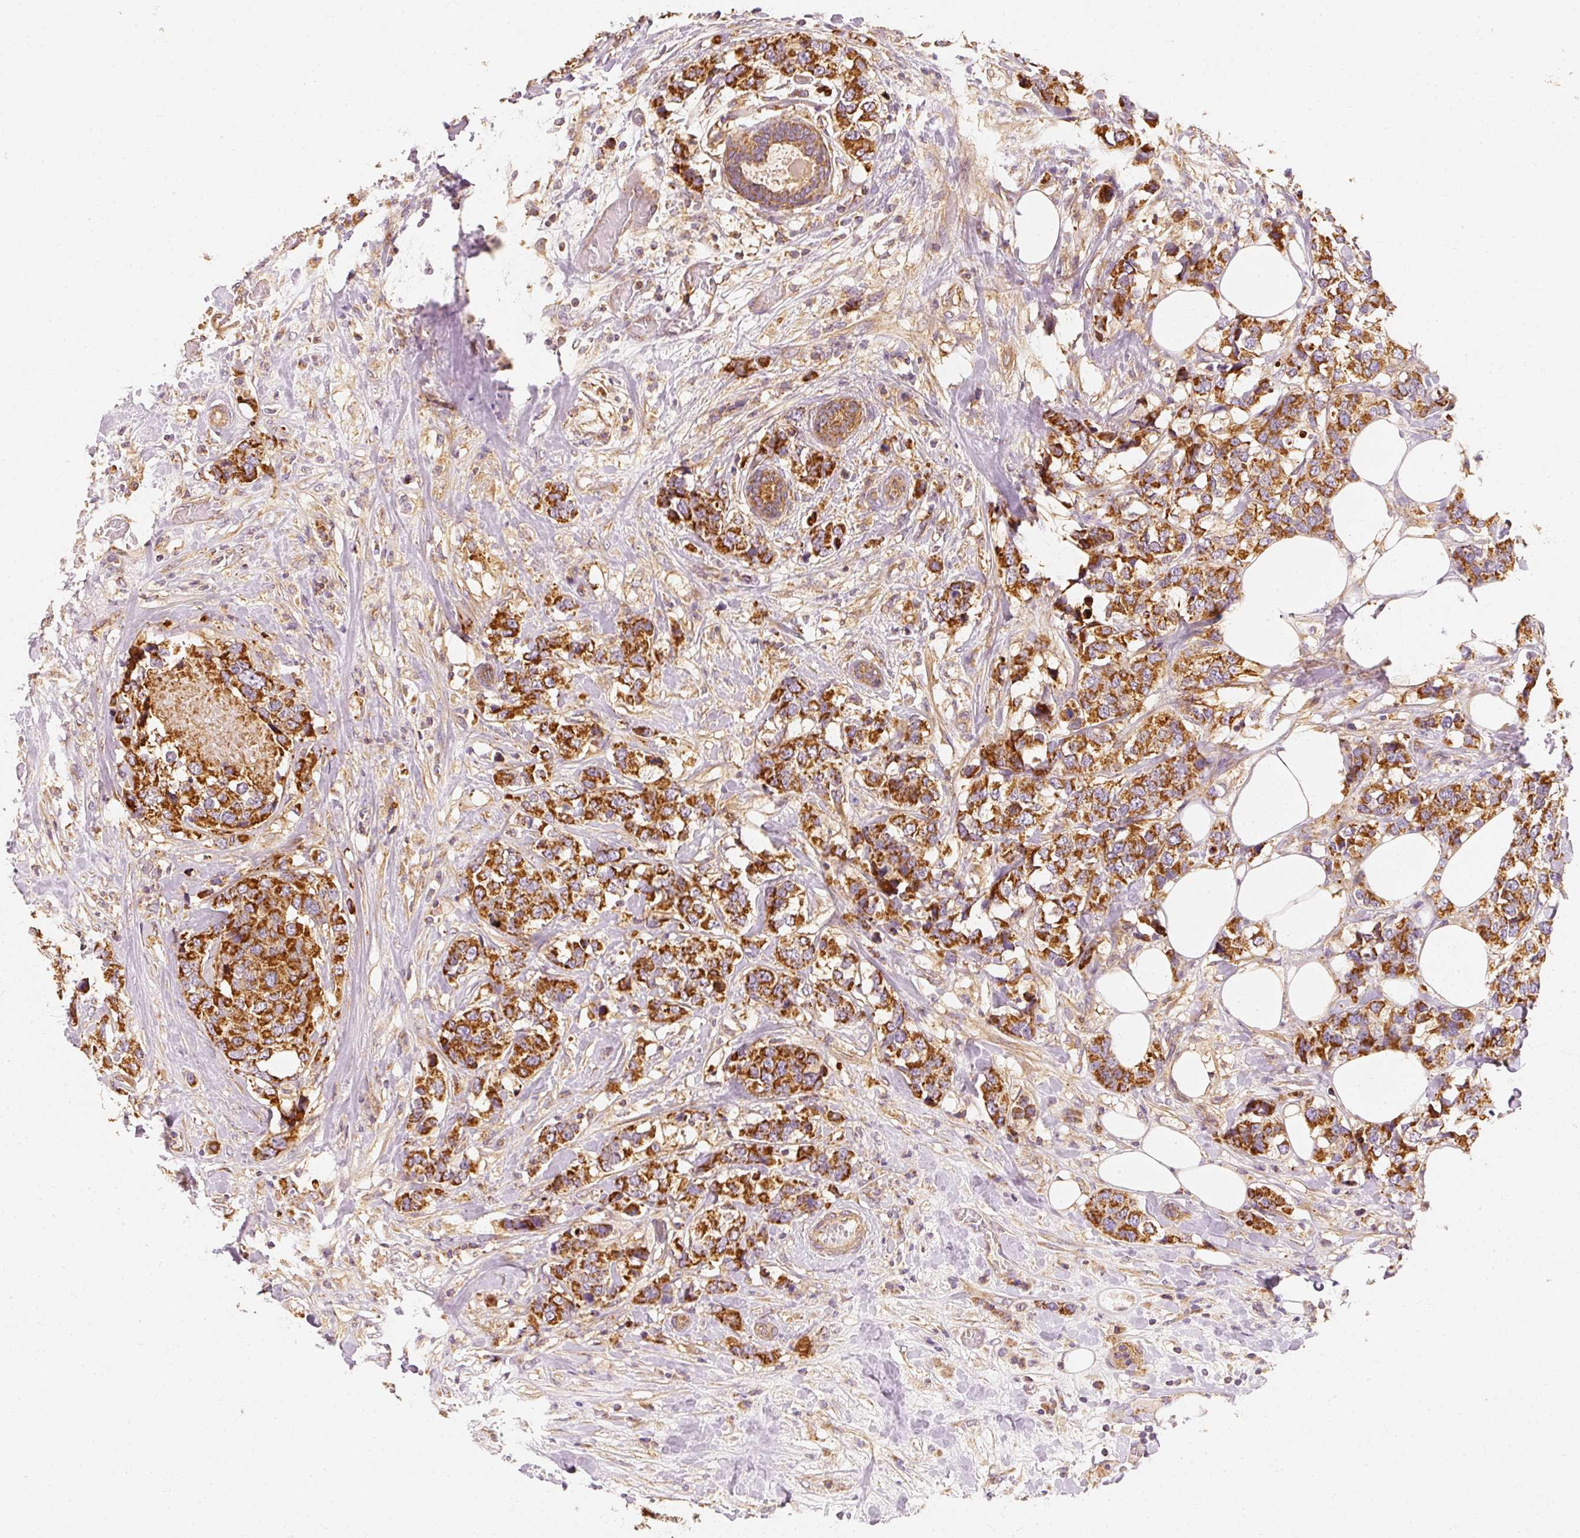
{"staining": {"intensity": "strong", "quantity": ">75%", "location": "cytoplasmic/membranous"}, "tissue": "breast cancer", "cell_type": "Tumor cells", "image_type": "cancer", "snomed": [{"axis": "morphology", "description": "Lobular carcinoma"}, {"axis": "topography", "description": "Breast"}], "caption": "This is an image of immunohistochemistry (IHC) staining of lobular carcinoma (breast), which shows strong staining in the cytoplasmic/membranous of tumor cells.", "gene": "TOMM40", "patient": {"sex": "female", "age": 59}}